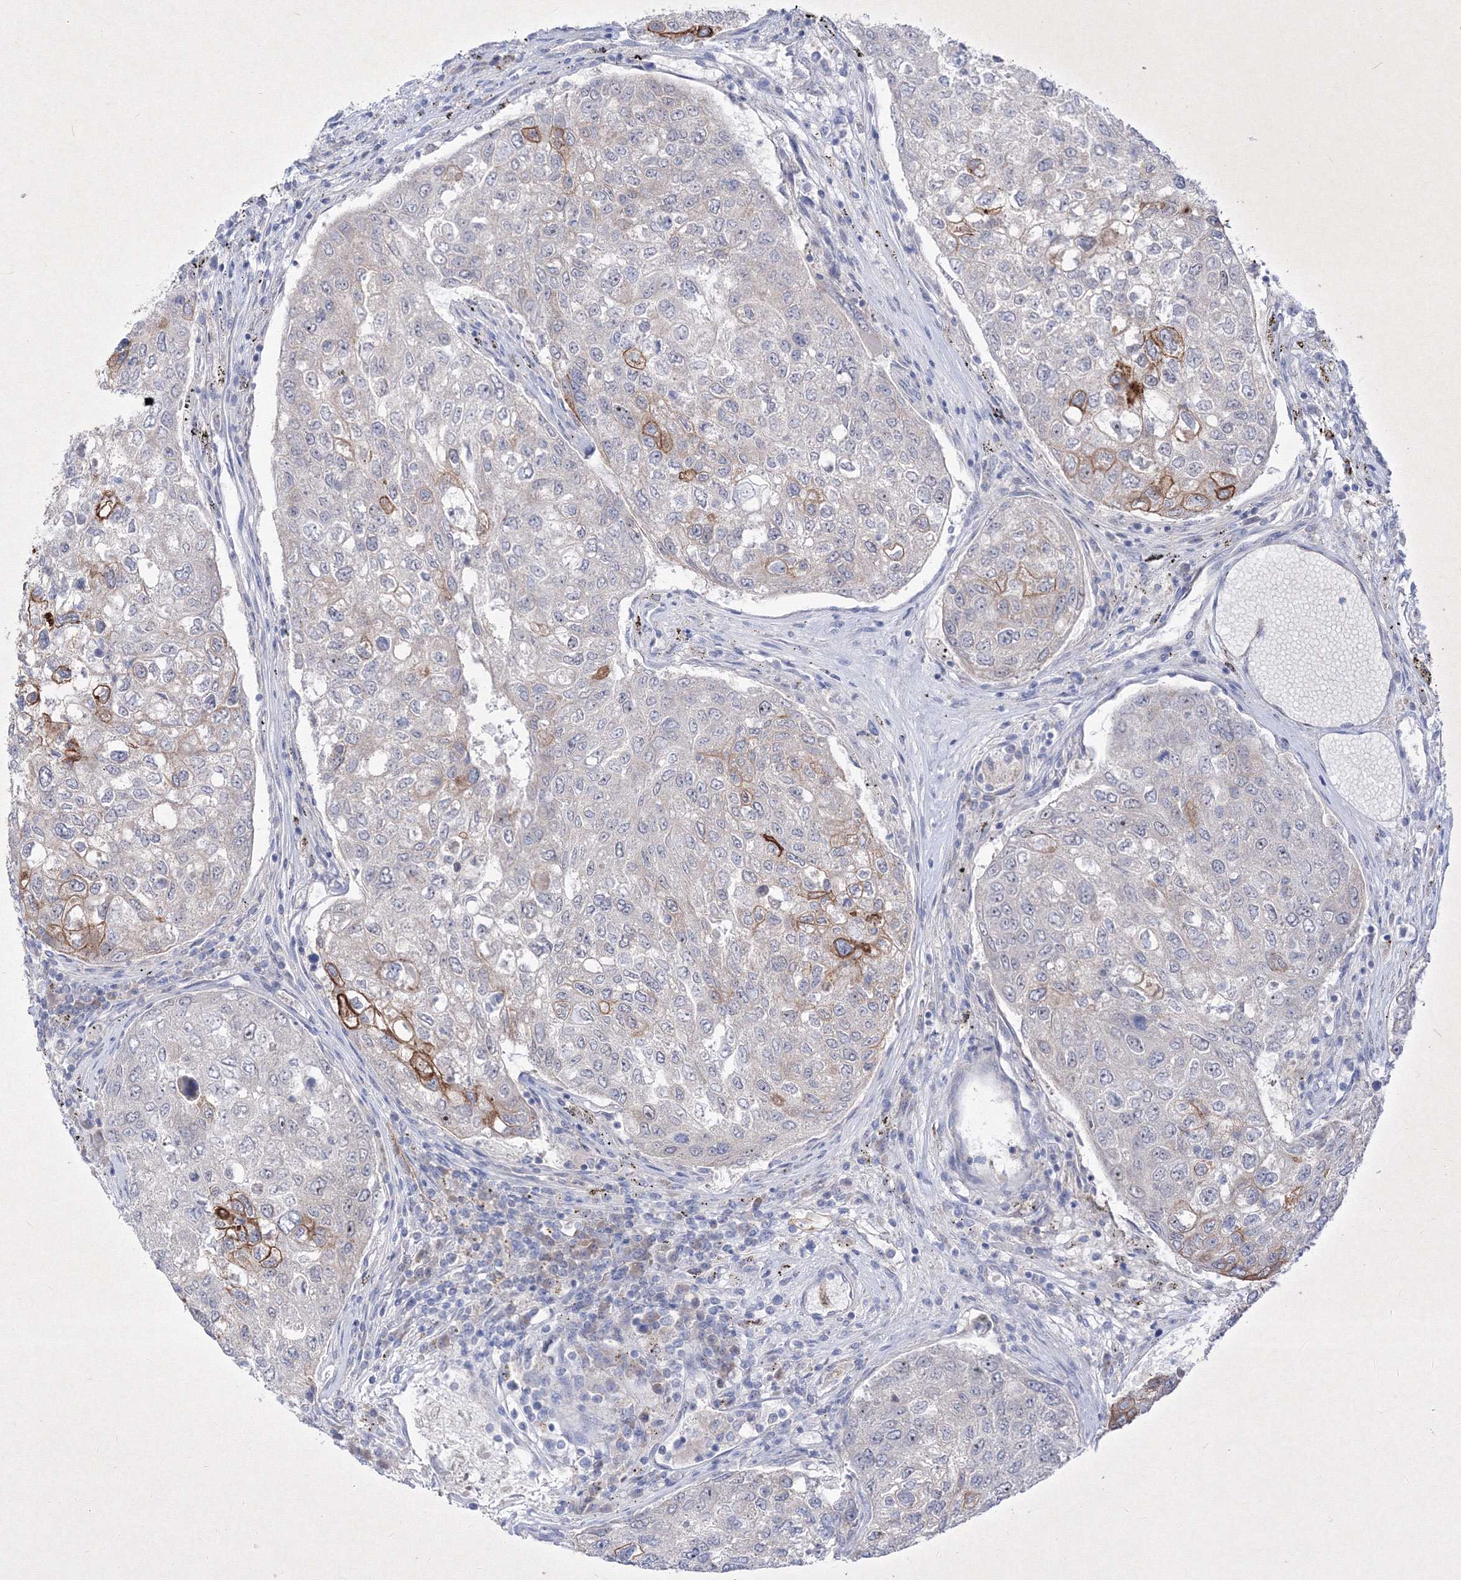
{"staining": {"intensity": "strong", "quantity": "<25%", "location": "cytoplasmic/membranous"}, "tissue": "urothelial cancer", "cell_type": "Tumor cells", "image_type": "cancer", "snomed": [{"axis": "morphology", "description": "Urothelial carcinoma, High grade"}, {"axis": "topography", "description": "Lymph node"}, {"axis": "topography", "description": "Urinary bladder"}], "caption": "An immunohistochemistry (IHC) image of neoplastic tissue is shown. Protein staining in brown labels strong cytoplasmic/membranous positivity in high-grade urothelial carcinoma within tumor cells. The protein of interest is shown in brown color, while the nuclei are stained blue.", "gene": "TMEM139", "patient": {"sex": "male", "age": 51}}